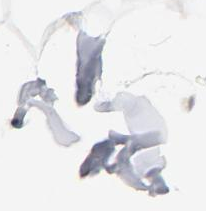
{"staining": {"intensity": "negative", "quantity": "none", "location": "none"}, "tissue": "adipose tissue", "cell_type": "Adipocytes", "image_type": "normal", "snomed": [{"axis": "morphology", "description": "Normal tissue, NOS"}, {"axis": "morphology", "description": "Duct carcinoma"}, {"axis": "topography", "description": "Breast"}, {"axis": "topography", "description": "Adipose tissue"}], "caption": "A high-resolution image shows IHC staining of benign adipose tissue, which demonstrates no significant expression in adipocytes. Brightfield microscopy of IHC stained with DAB (3,3'-diaminobenzidine) (brown) and hematoxylin (blue), captured at high magnification.", "gene": "NCAPH", "patient": {"sex": "female", "age": 37}}